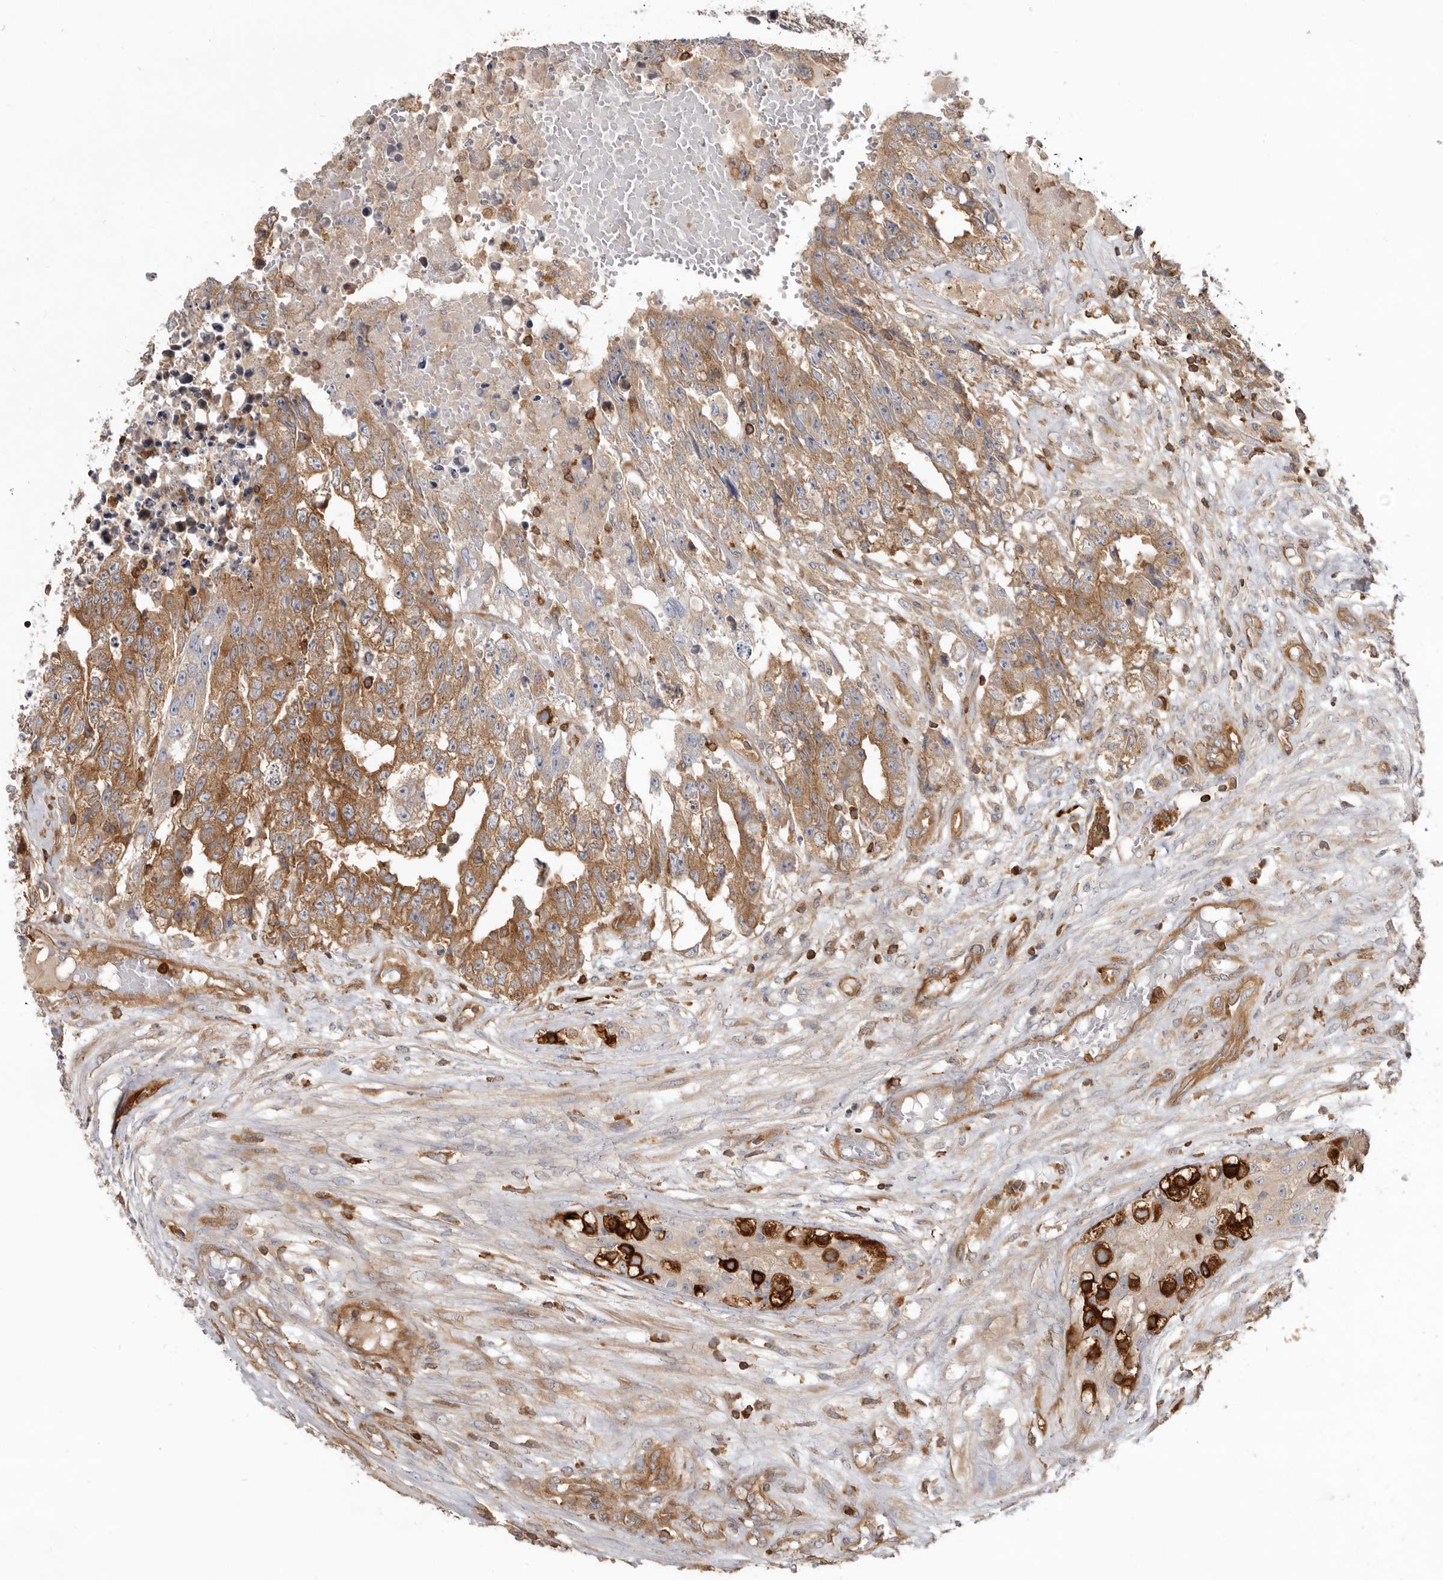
{"staining": {"intensity": "moderate", "quantity": "25%-75%", "location": "cytoplasmic/membranous"}, "tissue": "testis cancer", "cell_type": "Tumor cells", "image_type": "cancer", "snomed": [{"axis": "morphology", "description": "Carcinoma, Embryonal, NOS"}, {"axis": "topography", "description": "Testis"}], "caption": "Immunohistochemistry (IHC) staining of testis cancer, which exhibits medium levels of moderate cytoplasmic/membranous staining in about 25%-75% of tumor cells indicating moderate cytoplasmic/membranous protein expression. The staining was performed using DAB (3,3'-diaminobenzidine) (brown) for protein detection and nuclei were counterstained in hematoxylin (blue).", "gene": "CBL", "patient": {"sex": "male", "age": 25}}